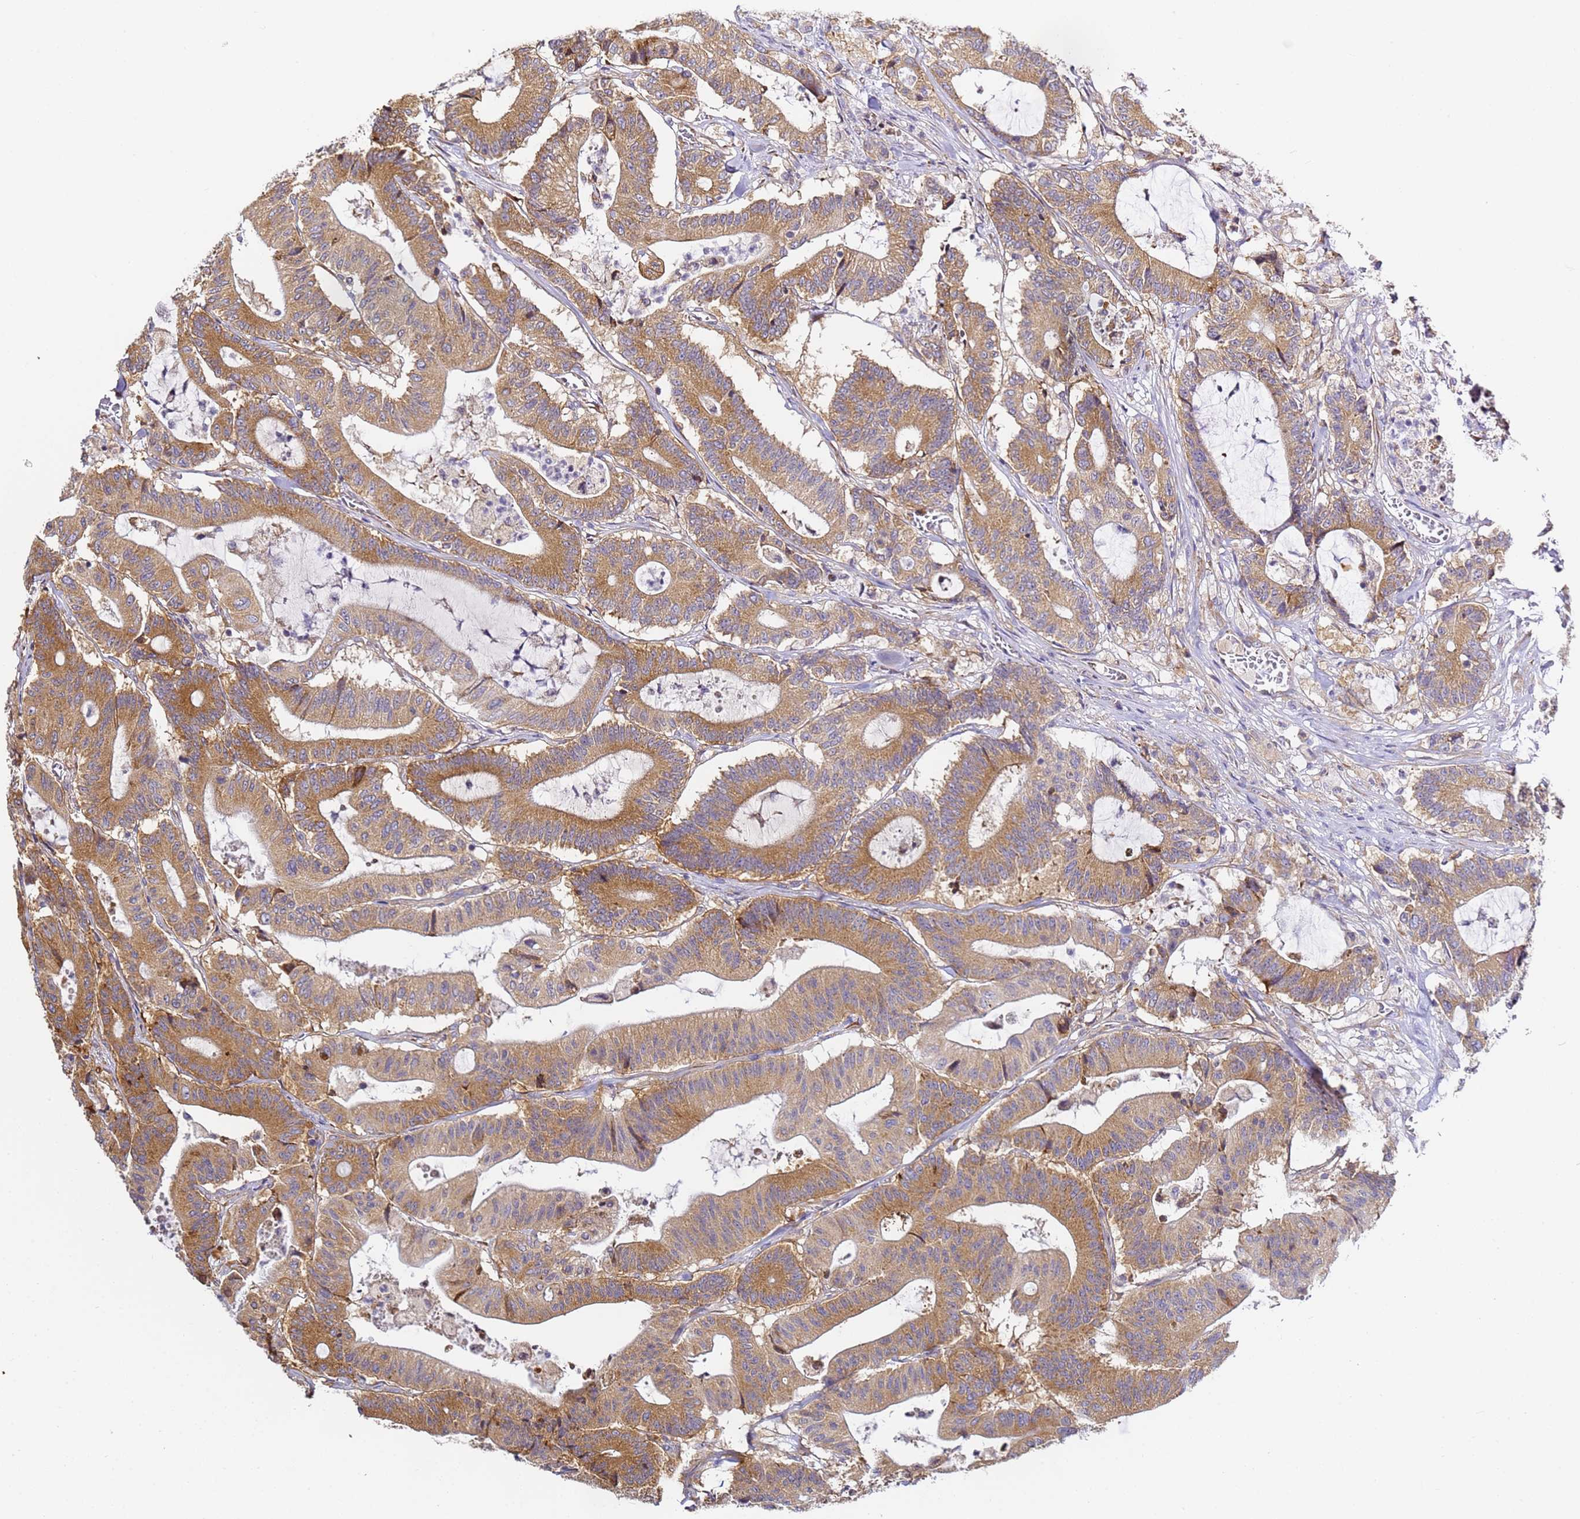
{"staining": {"intensity": "moderate", "quantity": ">75%", "location": "cytoplasmic/membranous"}, "tissue": "colorectal cancer", "cell_type": "Tumor cells", "image_type": "cancer", "snomed": [{"axis": "morphology", "description": "Adenocarcinoma, NOS"}, {"axis": "topography", "description": "Colon"}], "caption": "Adenocarcinoma (colorectal) stained with a brown dye demonstrates moderate cytoplasmic/membranous positive expression in about >75% of tumor cells.", "gene": "RPL13A", "patient": {"sex": "female", "age": 84}}